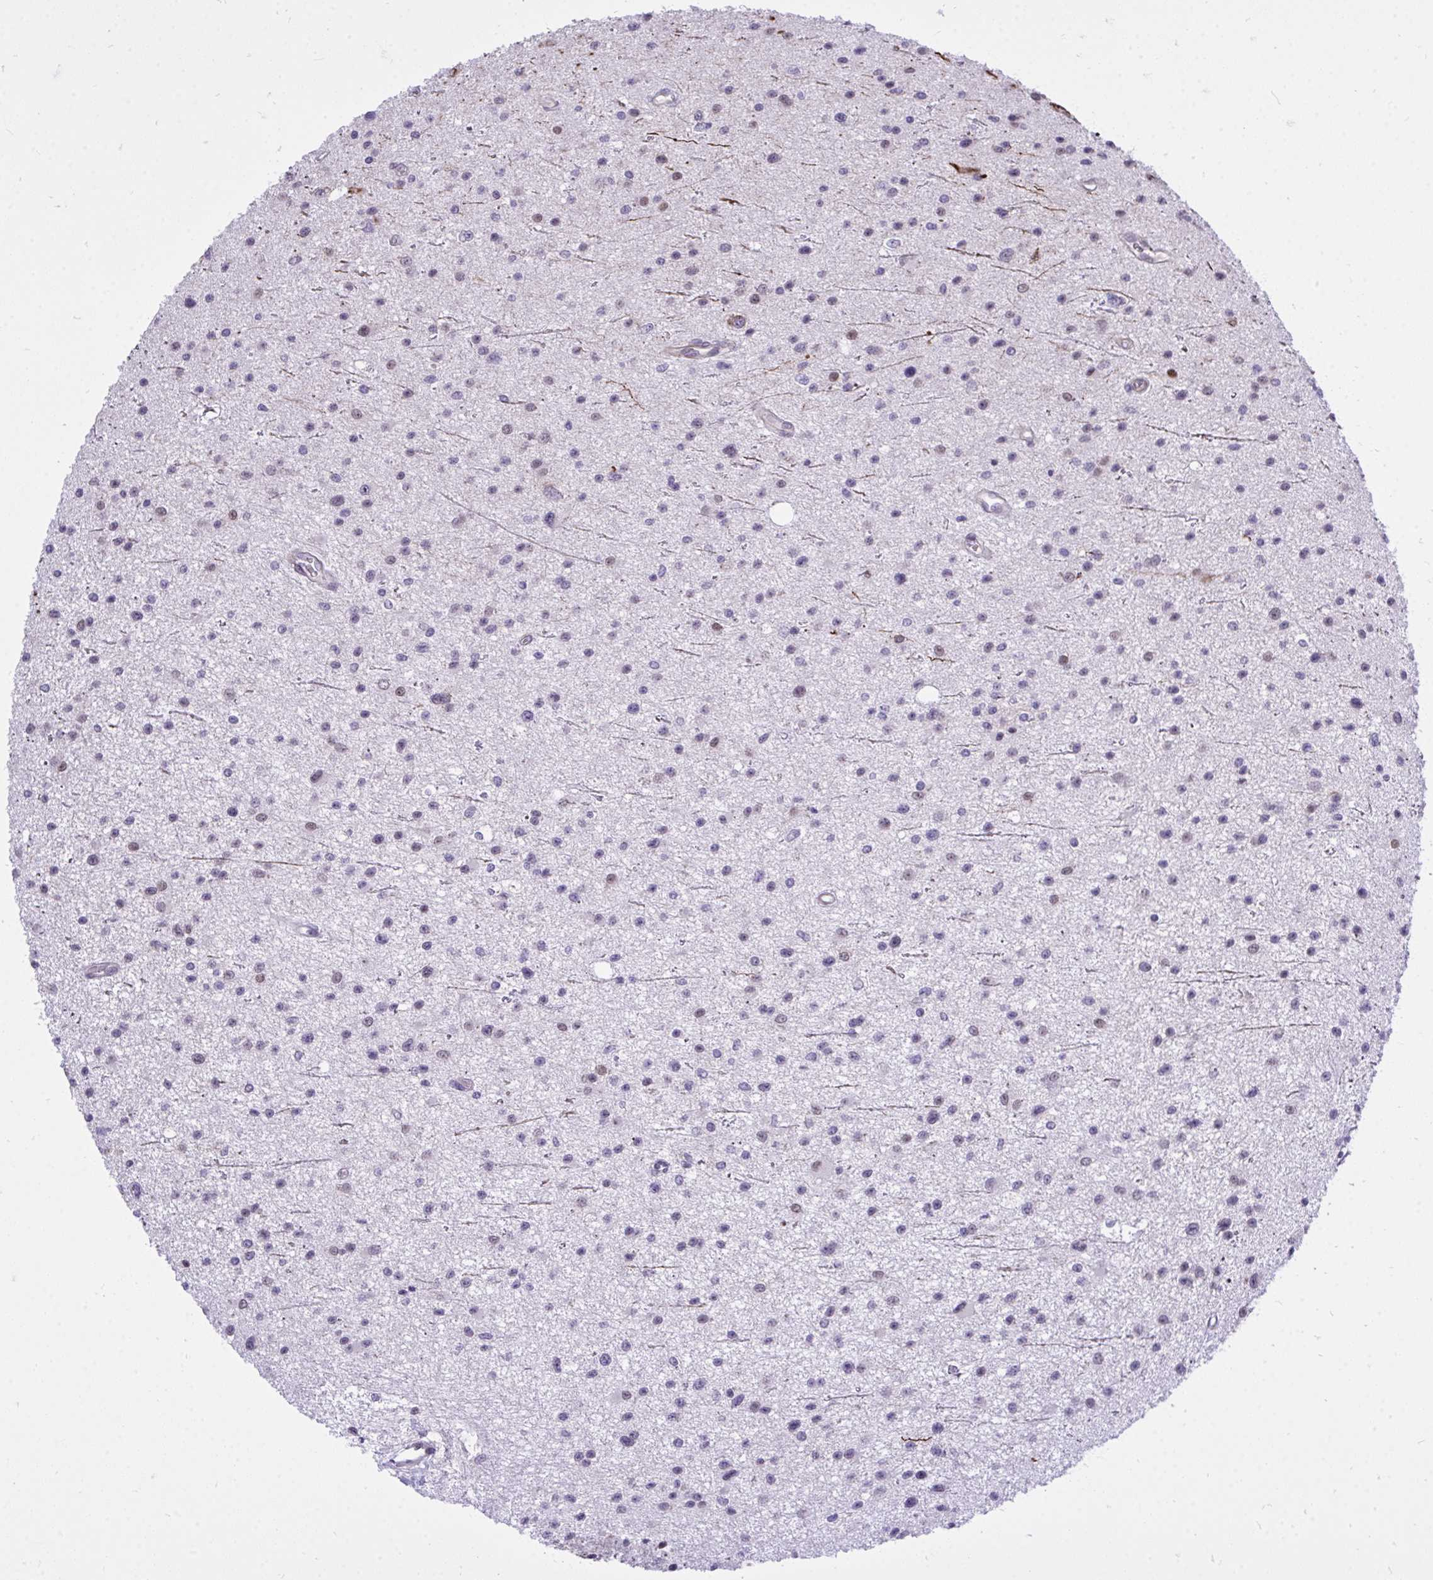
{"staining": {"intensity": "weak", "quantity": "25%-75%", "location": "nuclear"}, "tissue": "glioma", "cell_type": "Tumor cells", "image_type": "cancer", "snomed": [{"axis": "morphology", "description": "Glioma, malignant, Low grade"}, {"axis": "topography", "description": "Brain"}], "caption": "A high-resolution photomicrograph shows immunohistochemistry staining of glioma, which exhibits weak nuclear positivity in about 25%-75% of tumor cells. (DAB (3,3'-diaminobenzidine) = brown stain, brightfield microscopy at high magnification).", "gene": "HMBOX1", "patient": {"sex": "male", "age": 43}}